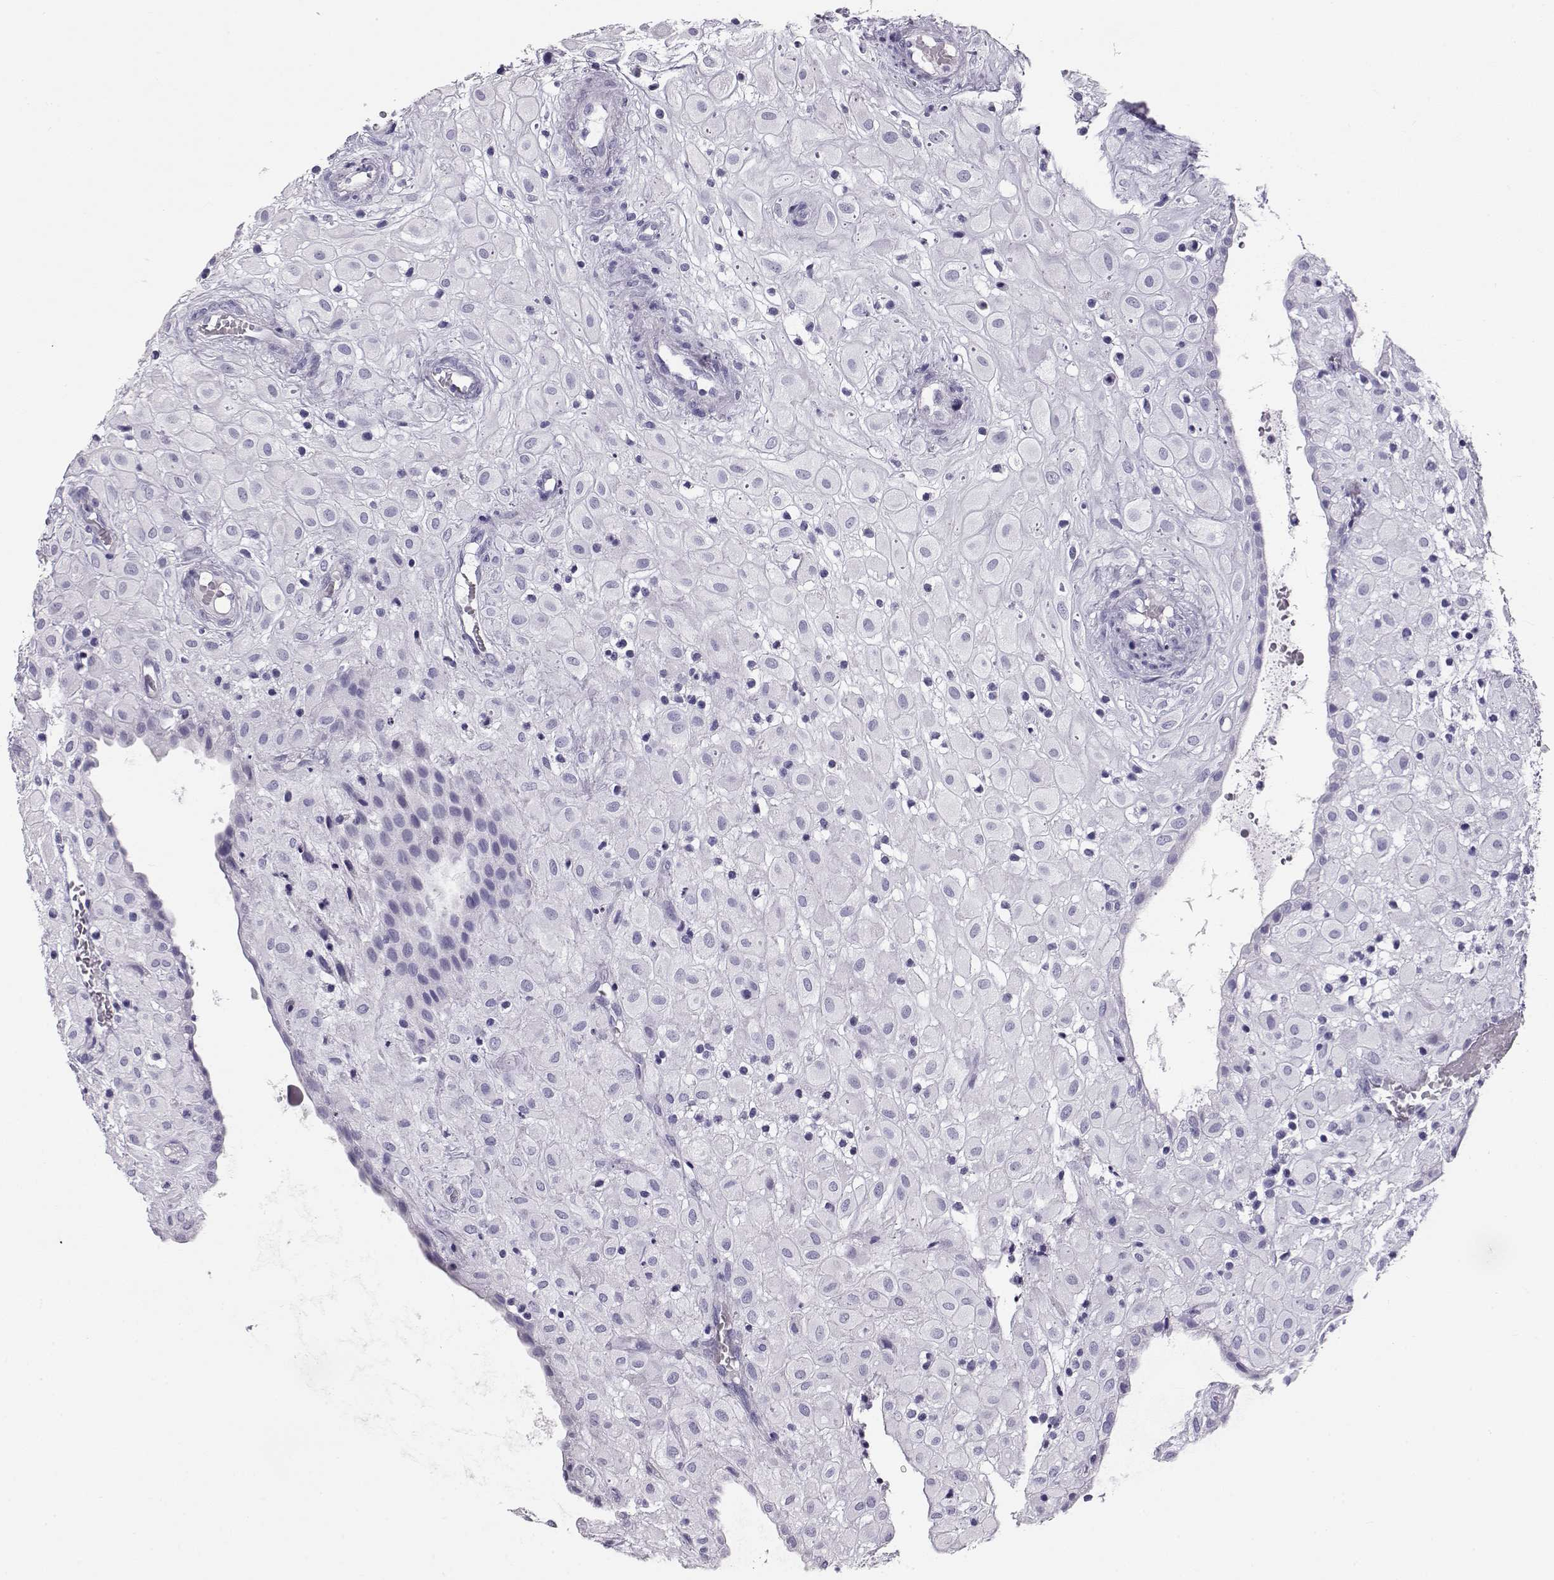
{"staining": {"intensity": "negative", "quantity": "none", "location": "none"}, "tissue": "placenta", "cell_type": "Decidual cells", "image_type": "normal", "snomed": [{"axis": "morphology", "description": "Normal tissue, NOS"}, {"axis": "topography", "description": "Placenta"}], "caption": "Placenta stained for a protein using immunohistochemistry (IHC) demonstrates no staining decidual cells.", "gene": "RD3", "patient": {"sex": "female", "age": 24}}